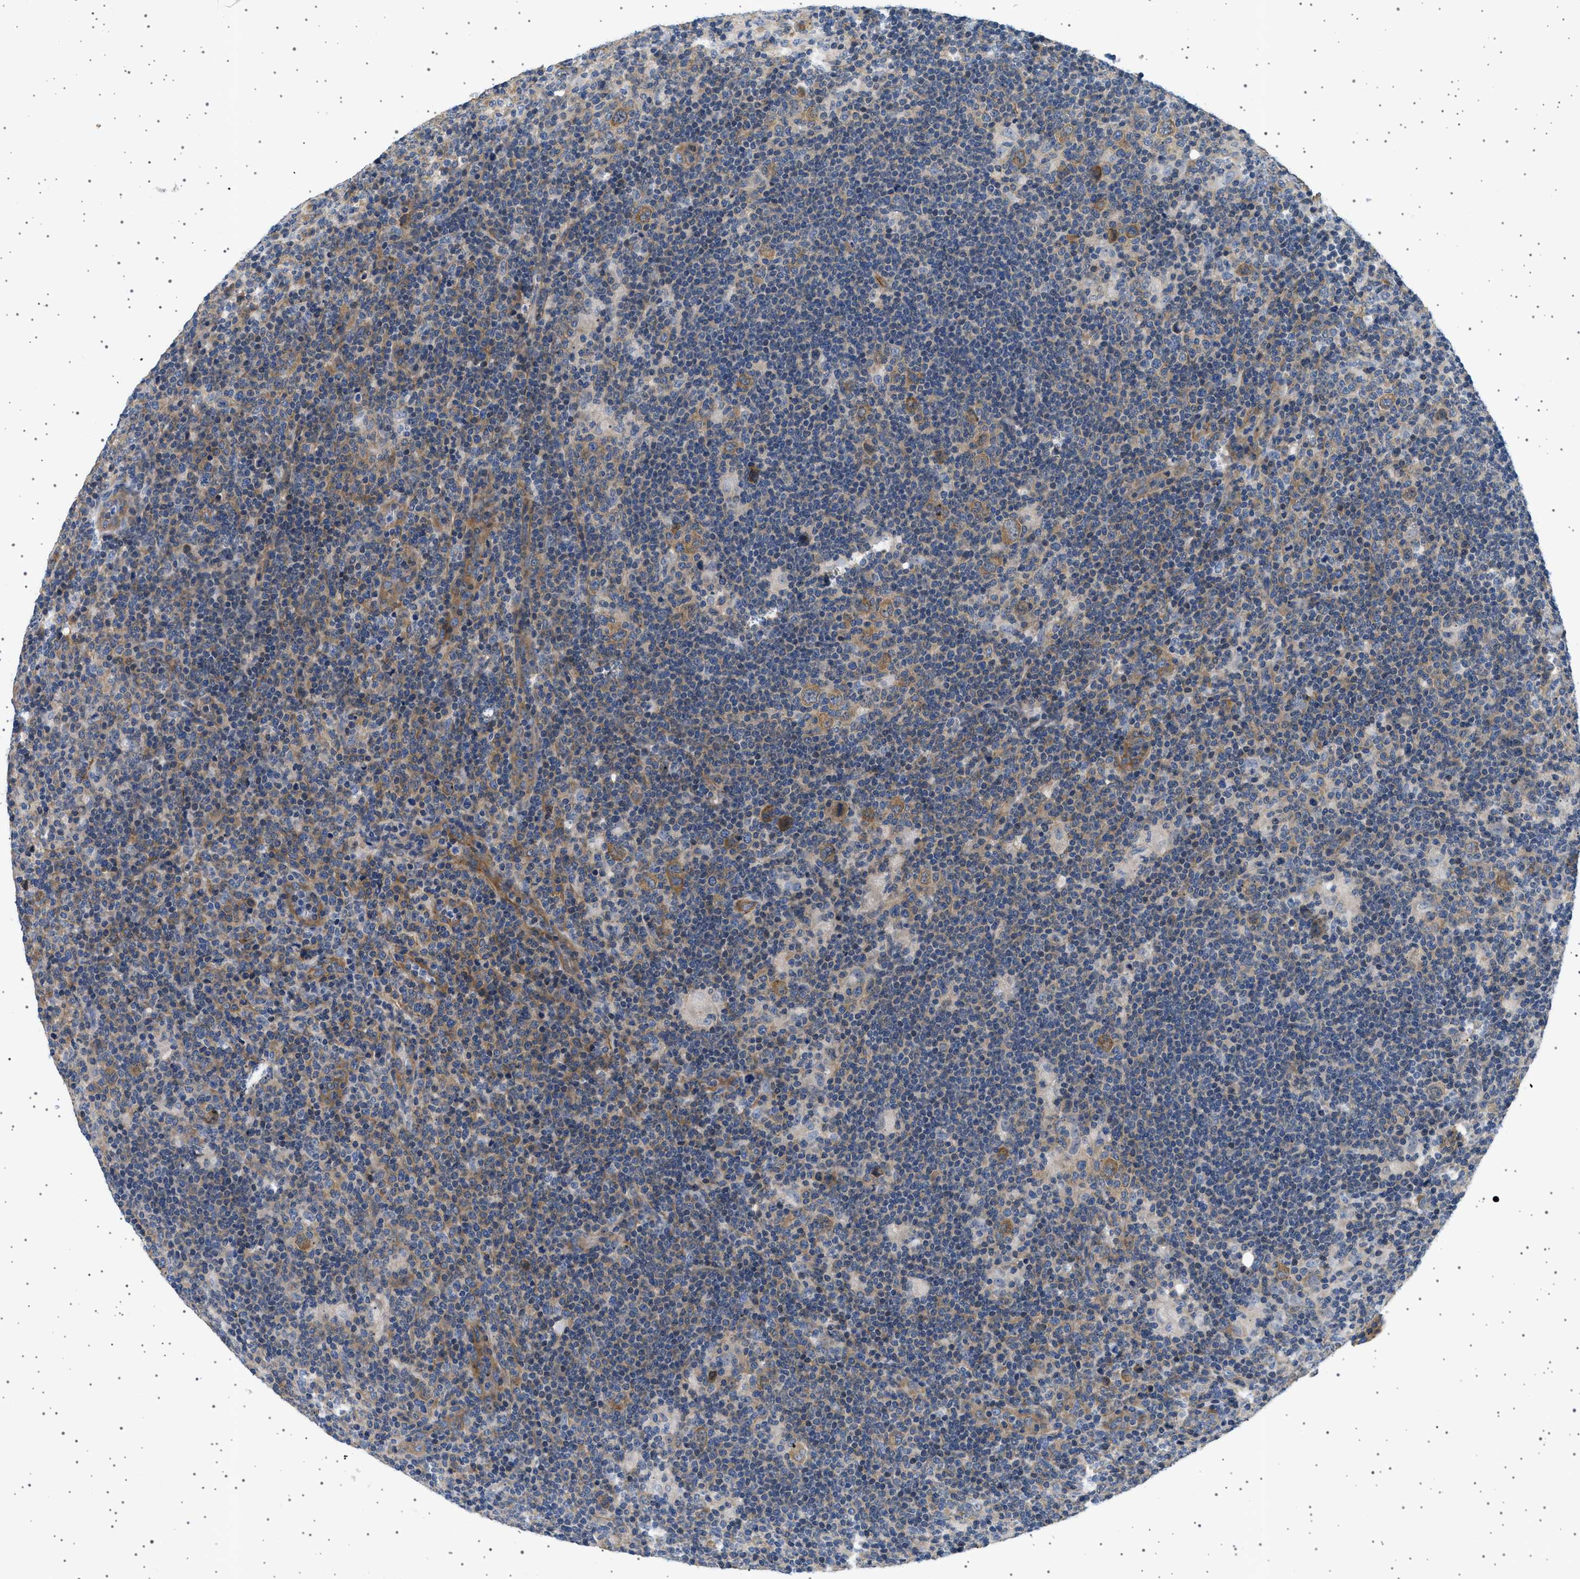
{"staining": {"intensity": "moderate", "quantity": ">75%", "location": "cytoplasmic/membranous"}, "tissue": "lymphoma", "cell_type": "Tumor cells", "image_type": "cancer", "snomed": [{"axis": "morphology", "description": "Hodgkin's disease, NOS"}, {"axis": "topography", "description": "Lymph node"}], "caption": "High-power microscopy captured an IHC histopathology image of lymphoma, revealing moderate cytoplasmic/membranous staining in about >75% of tumor cells.", "gene": "PLPP6", "patient": {"sex": "female", "age": 57}}